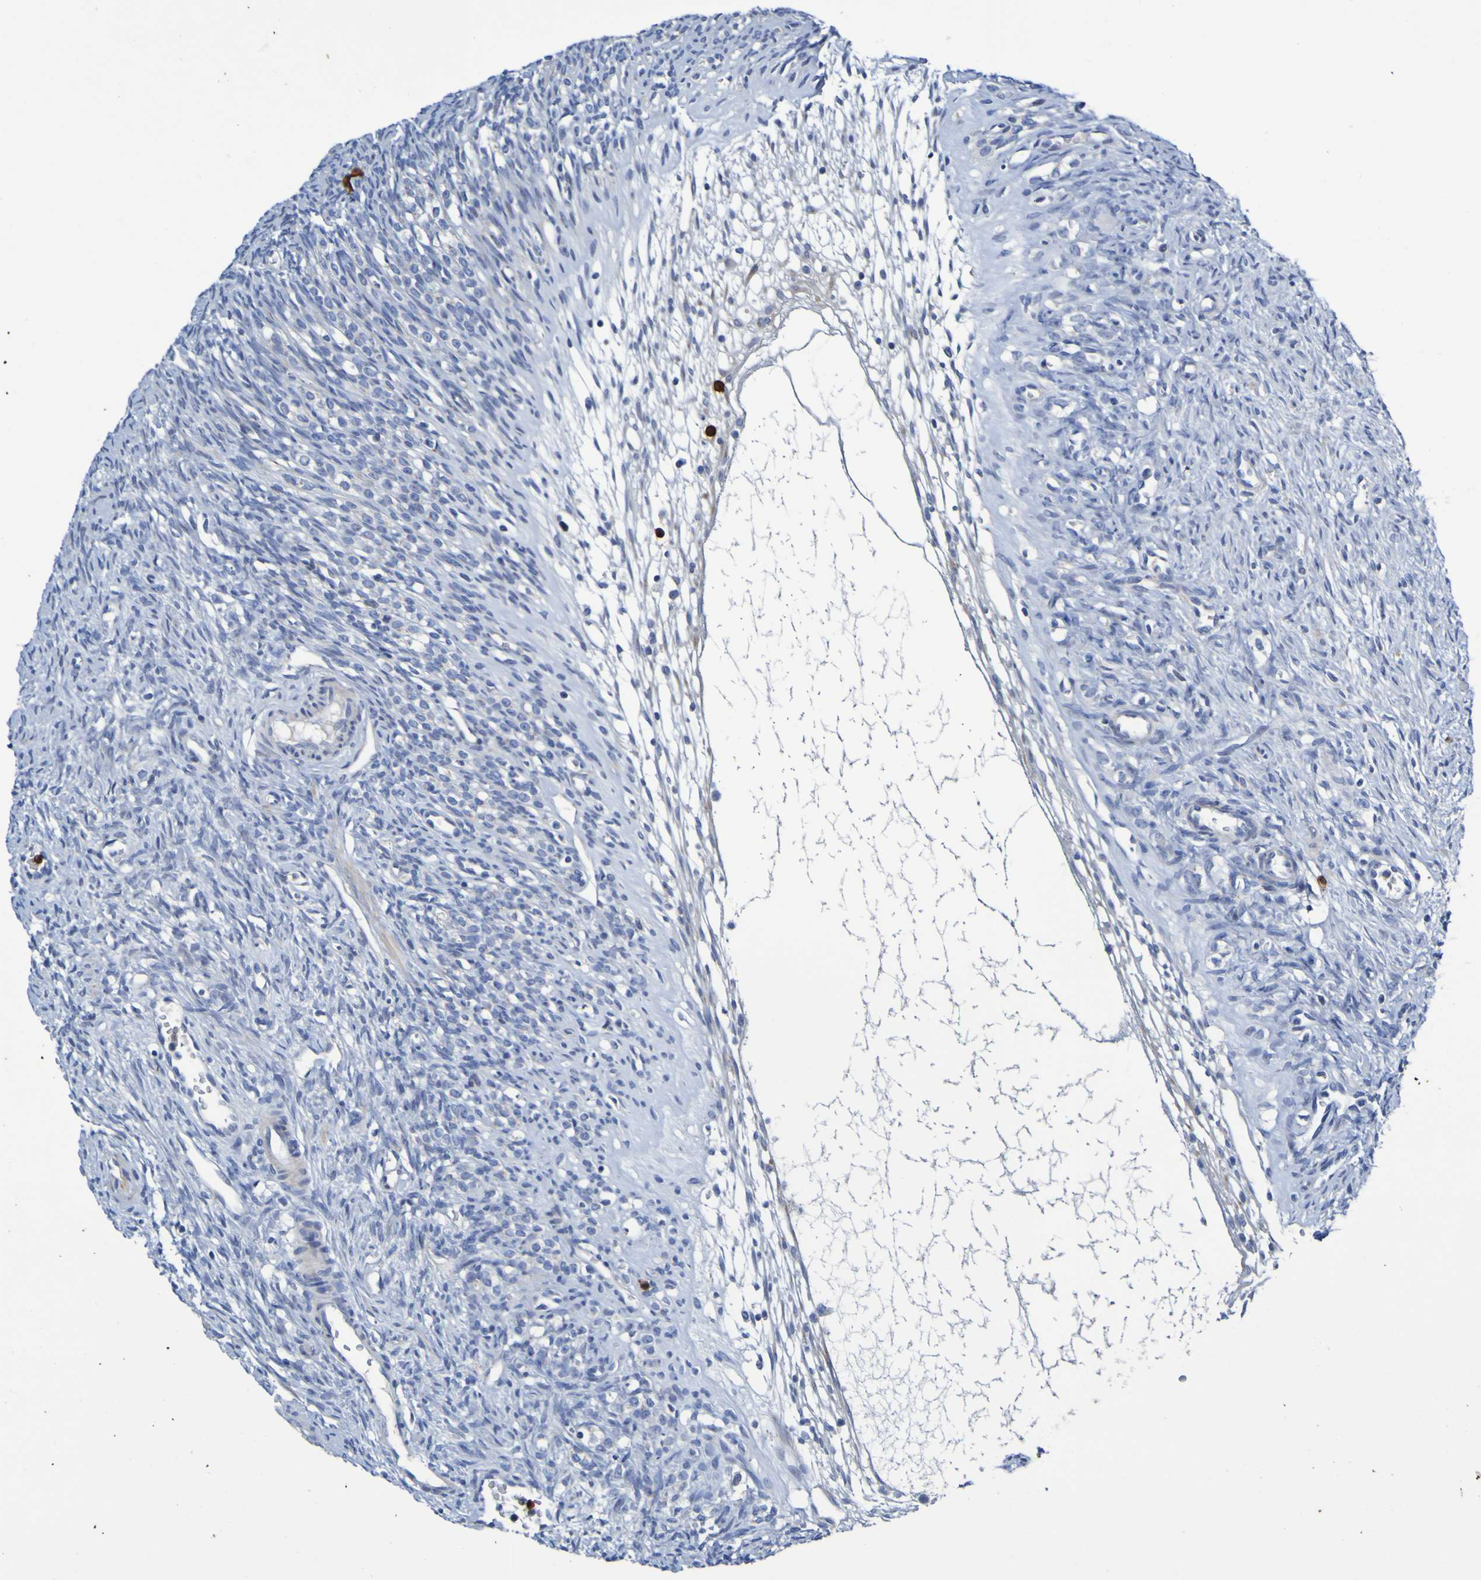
{"staining": {"intensity": "moderate", "quantity": "<25%", "location": "cytoplasmic/membranous"}, "tissue": "ovary", "cell_type": "Ovarian stroma cells", "image_type": "normal", "snomed": [{"axis": "morphology", "description": "Normal tissue, NOS"}, {"axis": "topography", "description": "Ovary"}], "caption": "IHC photomicrograph of benign ovary: human ovary stained using immunohistochemistry demonstrates low levels of moderate protein expression localized specifically in the cytoplasmic/membranous of ovarian stroma cells, appearing as a cytoplasmic/membranous brown color.", "gene": "C11orf24", "patient": {"sex": "female", "age": 33}}